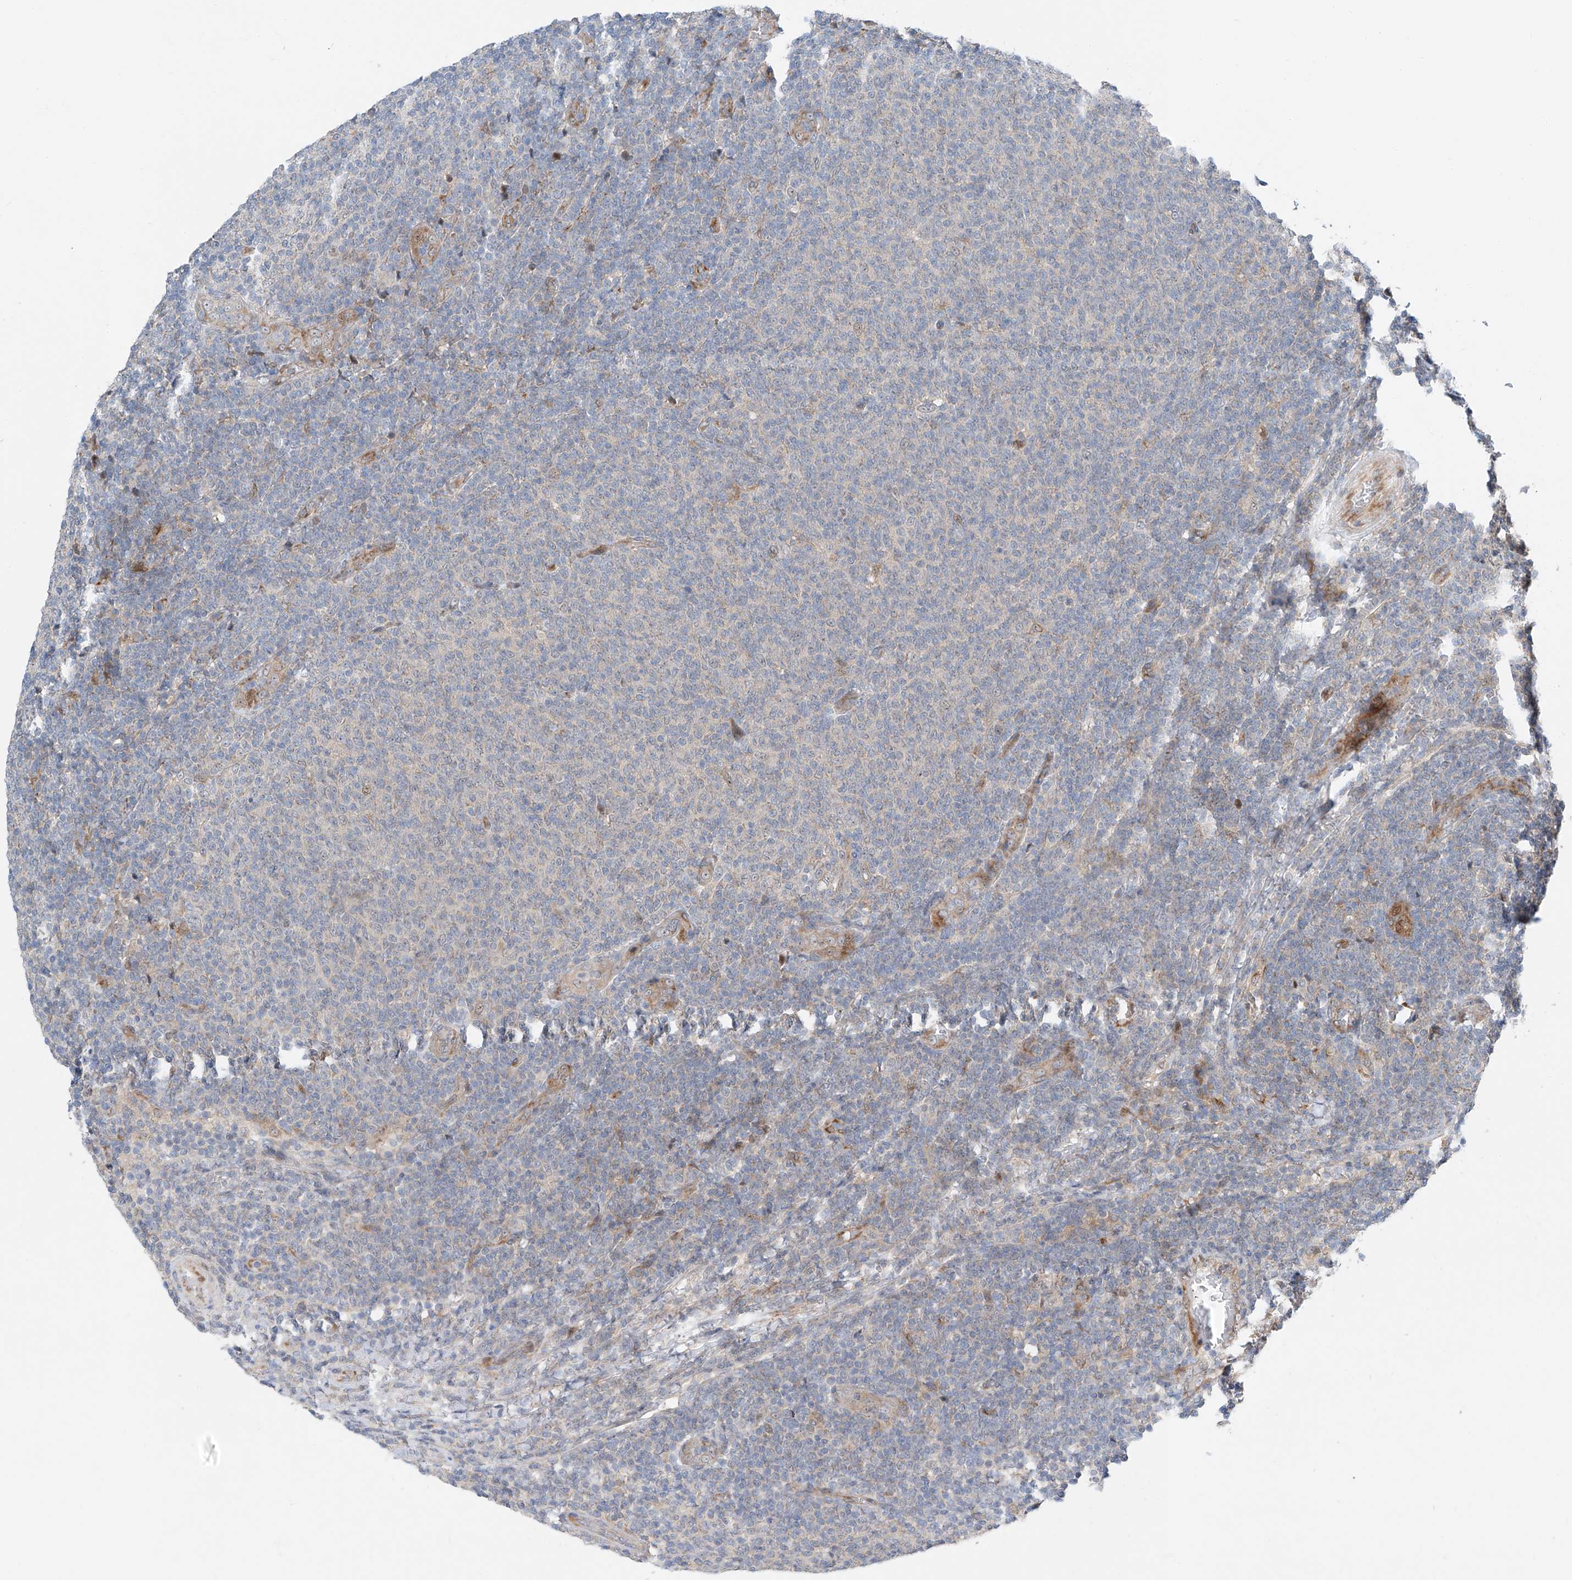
{"staining": {"intensity": "negative", "quantity": "none", "location": "none"}, "tissue": "lymphoma", "cell_type": "Tumor cells", "image_type": "cancer", "snomed": [{"axis": "morphology", "description": "Malignant lymphoma, non-Hodgkin's type, Low grade"}, {"axis": "topography", "description": "Lymph node"}], "caption": "Immunohistochemistry (IHC) image of lymphoma stained for a protein (brown), which displays no staining in tumor cells.", "gene": "CLDND1", "patient": {"sex": "male", "age": 66}}